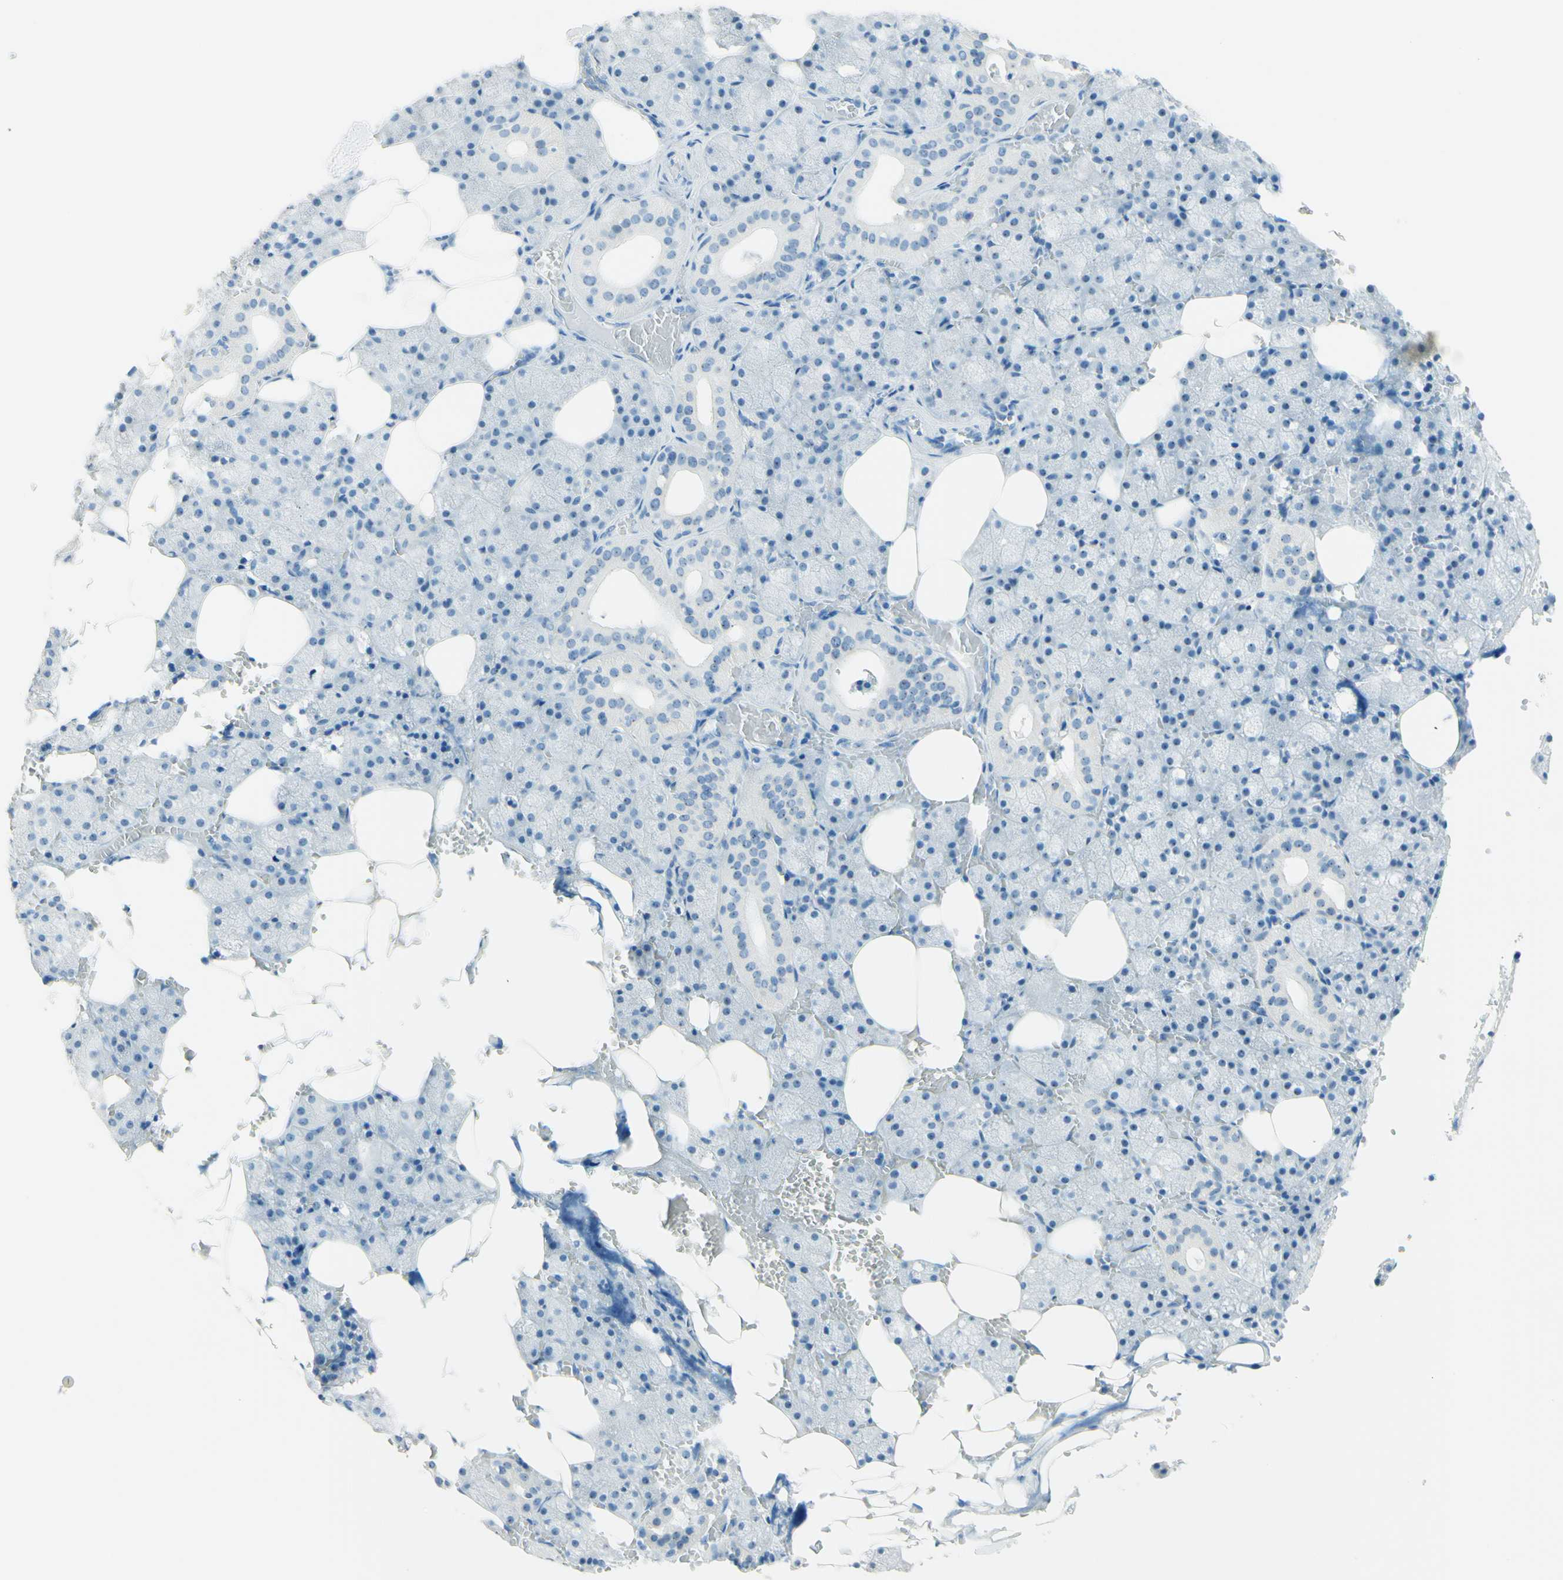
{"staining": {"intensity": "negative", "quantity": "none", "location": "none"}, "tissue": "salivary gland", "cell_type": "Glandular cells", "image_type": "normal", "snomed": [{"axis": "morphology", "description": "Normal tissue, NOS"}, {"axis": "topography", "description": "Salivary gland"}], "caption": "An immunohistochemistry micrograph of normal salivary gland is shown. There is no staining in glandular cells of salivary gland.", "gene": "FMR1NB", "patient": {"sex": "male", "age": 62}}